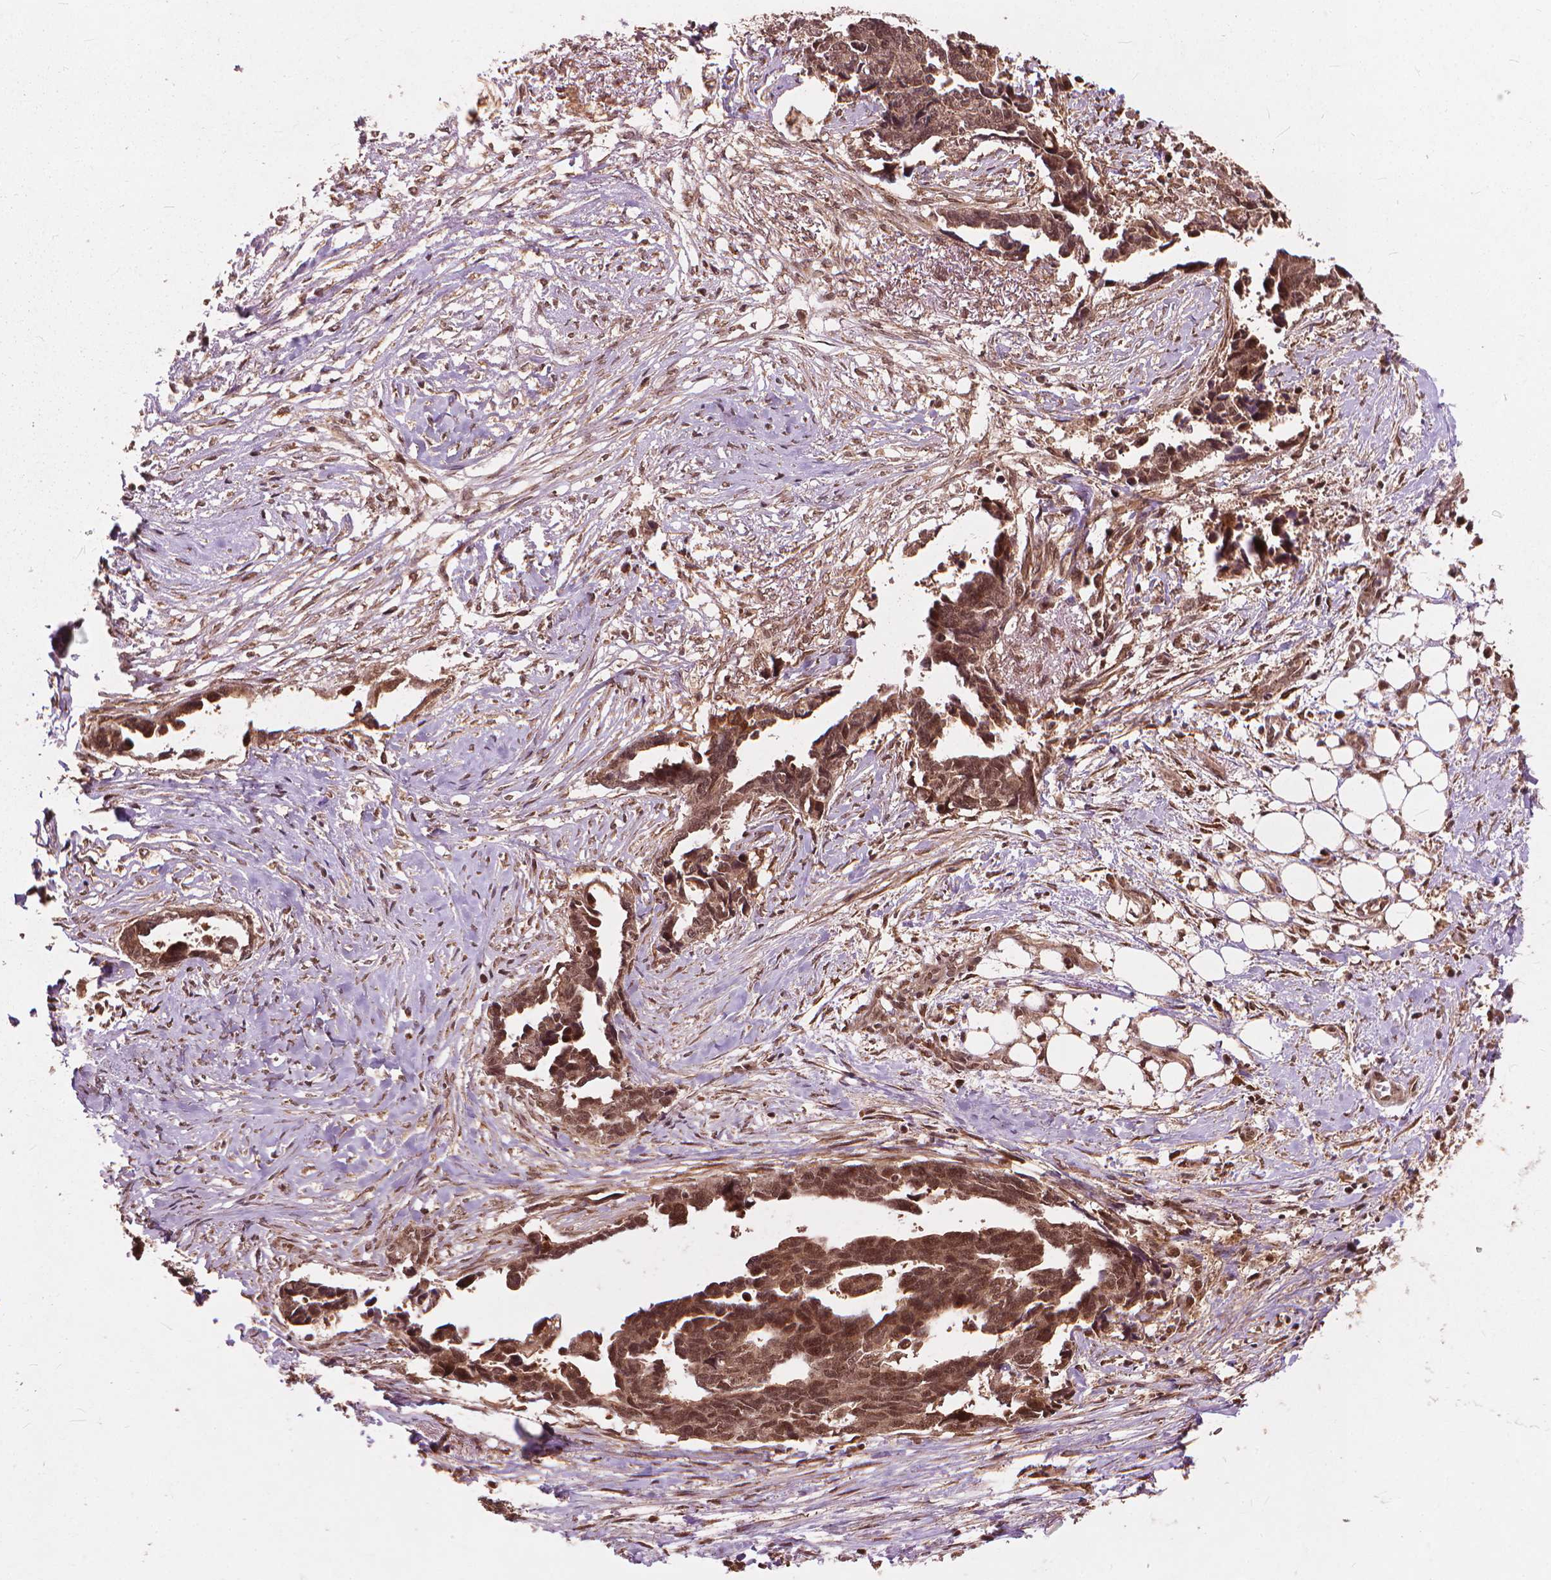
{"staining": {"intensity": "moderate", "quantity": ">75%", "location": "cytoplasmic/membranous,nuclear"}, "tissue": "ovarian cancer", "cell_type": "Tumor cells", "image_type": "cancer", "snomed": [{"axis": "morphology", "description": "Cystadenocarcinoma, serous, NOS"}, {"axis": "topography", "description": "Ovary"}], "caption": "A brown stain highlights moderate cytoplasmic/membranous and nuclear positivity of a protein in ovarian cancer (serous cystadenocarcinoma) tumor cells. Immunohistochemistry (ihc) stains the protein of interest in brown and the nuclei are stained blue.", "gene": "SSU72", "patient": {"sex": "female", "age": 69}}